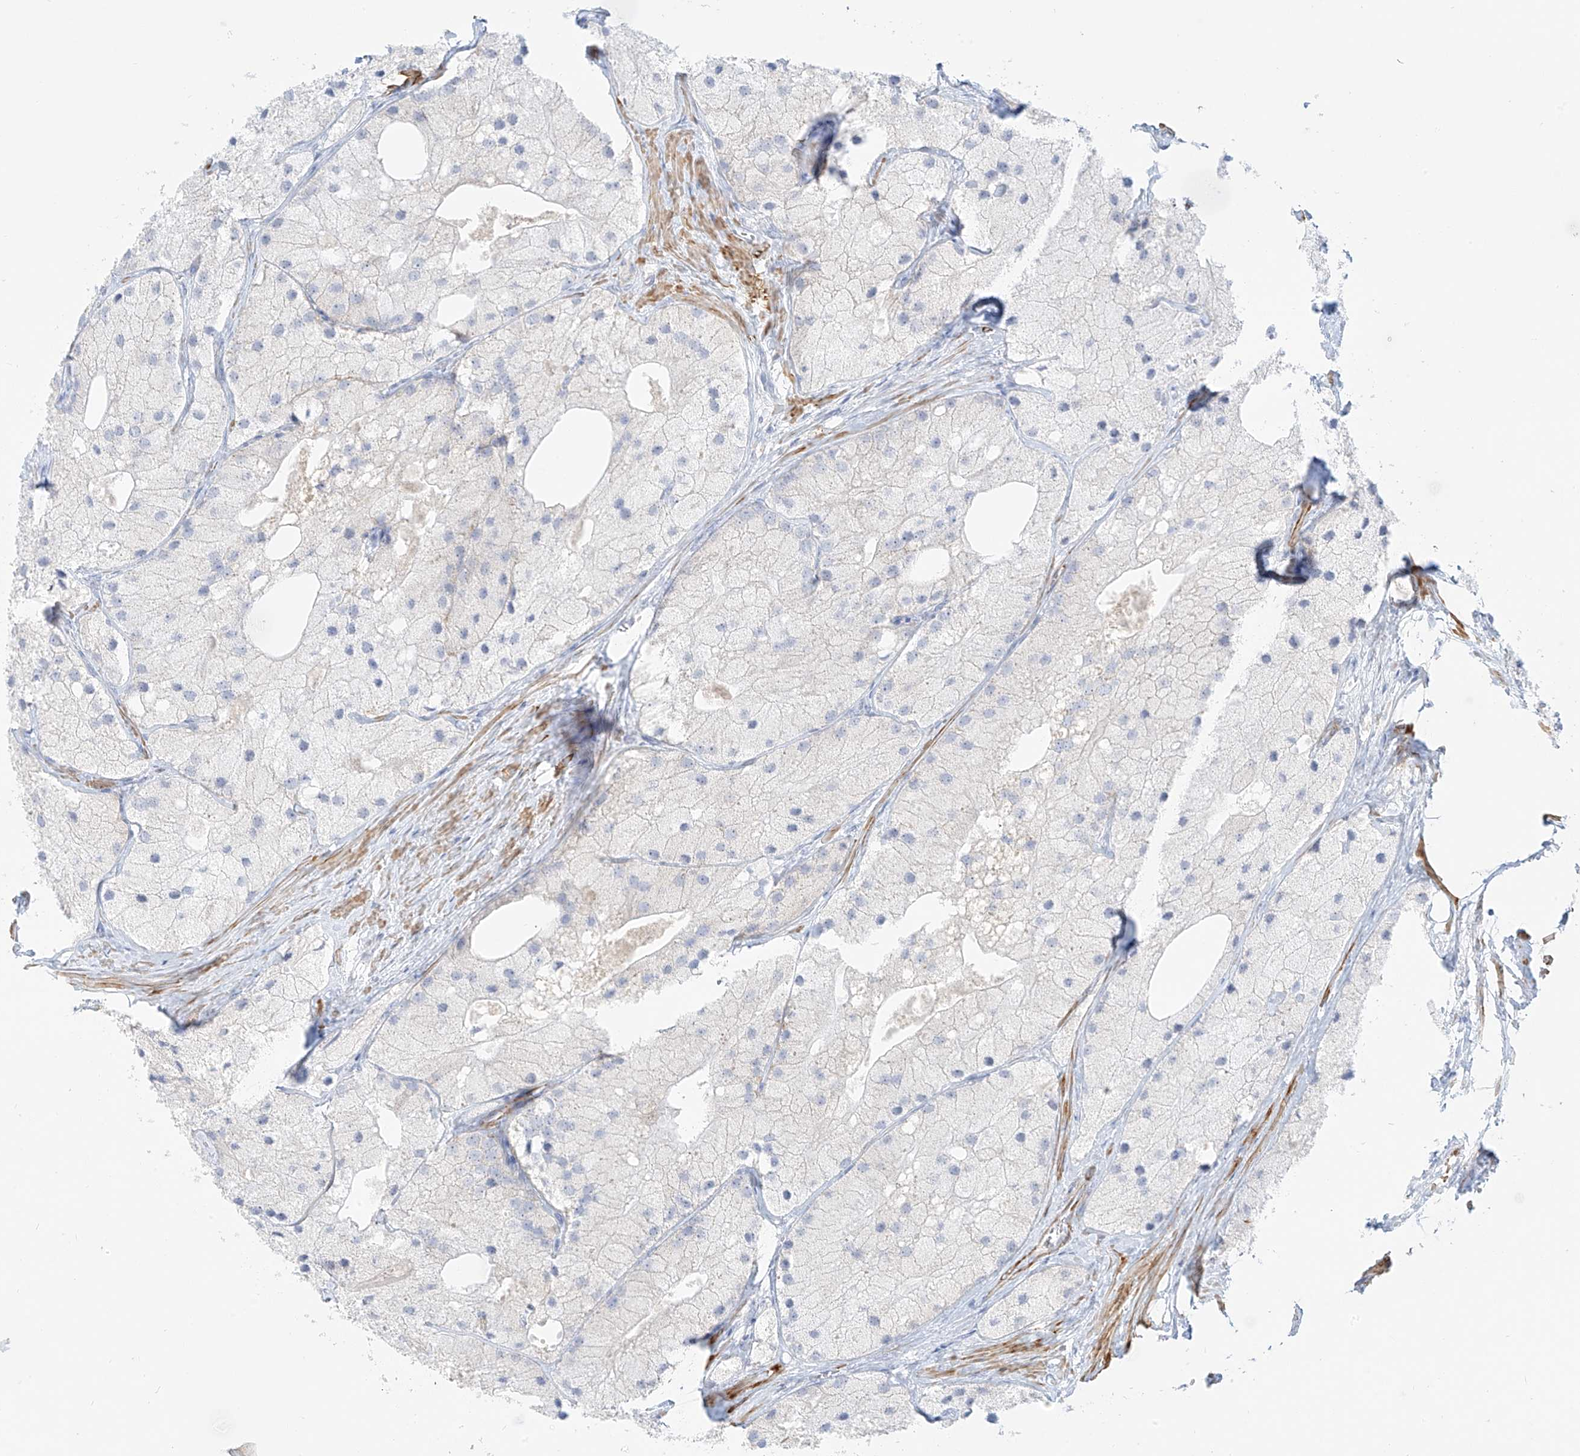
{"staining": {"intensity": "negative", "quantity": "none", "location": "none"}, "tissue": "prostate cancer", "cell_type": "Tumor cells", "image_type": "cancer", "snomed": [{"axis": "morphology", "description": "Adenocarcinoma, Low grade"}, {"axis": "topography", "description": "Prostate"}], "caption": "Immunohistochemistry of human prostate cancer (adenocarcinoma (low-grade)) shows no staining in tumor cells.", "gene": "ST3GAL5", "patient": {"sex": "male", "age": 69}}